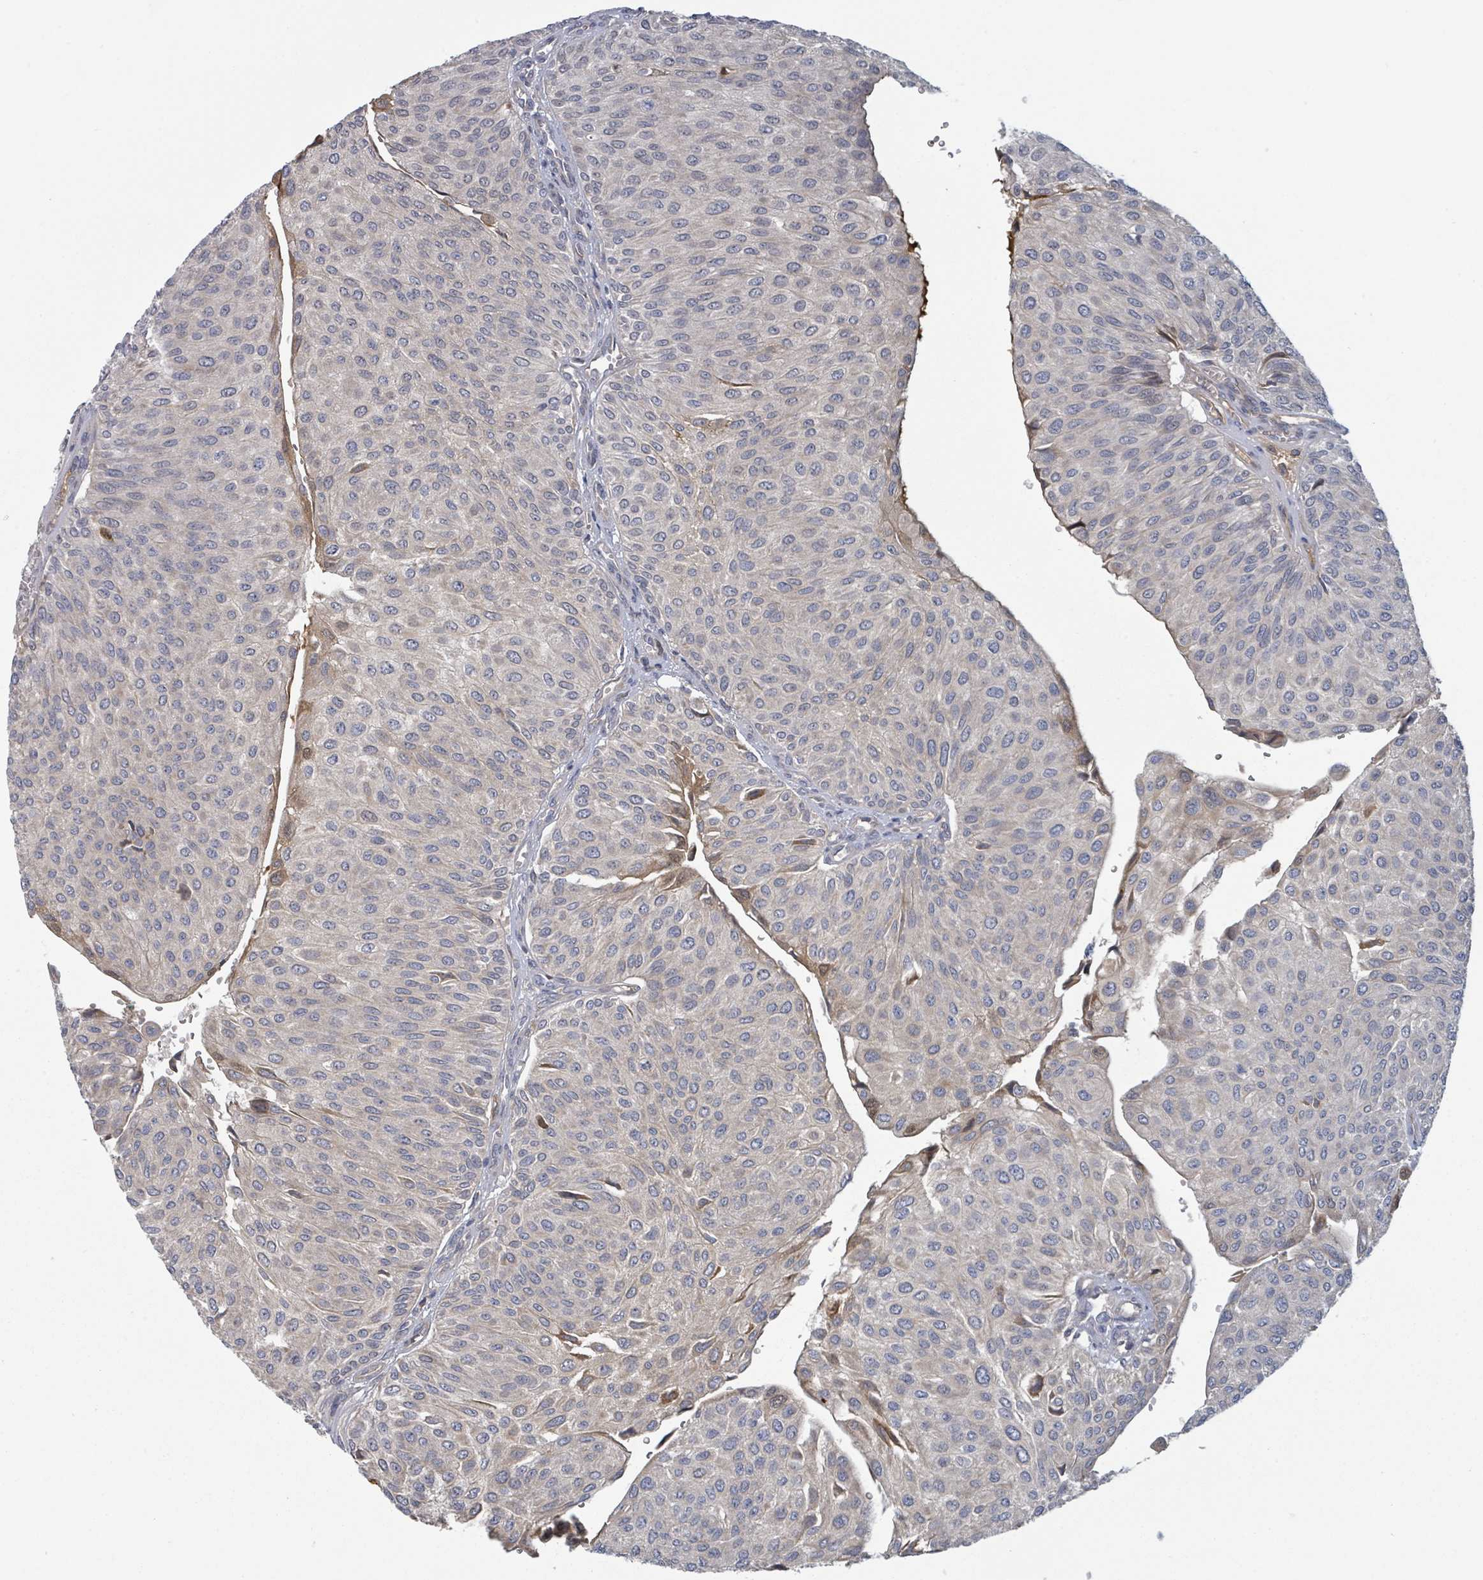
{"staining": {"intensity": "weak", "quantity": "<25%", "location": "cytoplasmic/membranous"}, "tissue": "urothelial cancer", "cell_type": "Tumor cells", "image_type": "cancer", "snomed": [{"axis": "morphology", "description": "Urothelial carcinoma, NOS"}, {"axis": "topography", "description": "Urinary bladder"}], "caption": "Immunohistochemistry (IHC) photomicrograph of neoplastic tissue: human transitional cell carcinoma stained with DAB (3,3'-diaminobenzidine) exhibits no significant protein expression in tumor cells. (Brightfield microscopy of DAB (3,3'-diaminobenzidine) IHC at high magnification).", "gene": "GABBR1", "patient": {"sex": "male", "age": 67}}